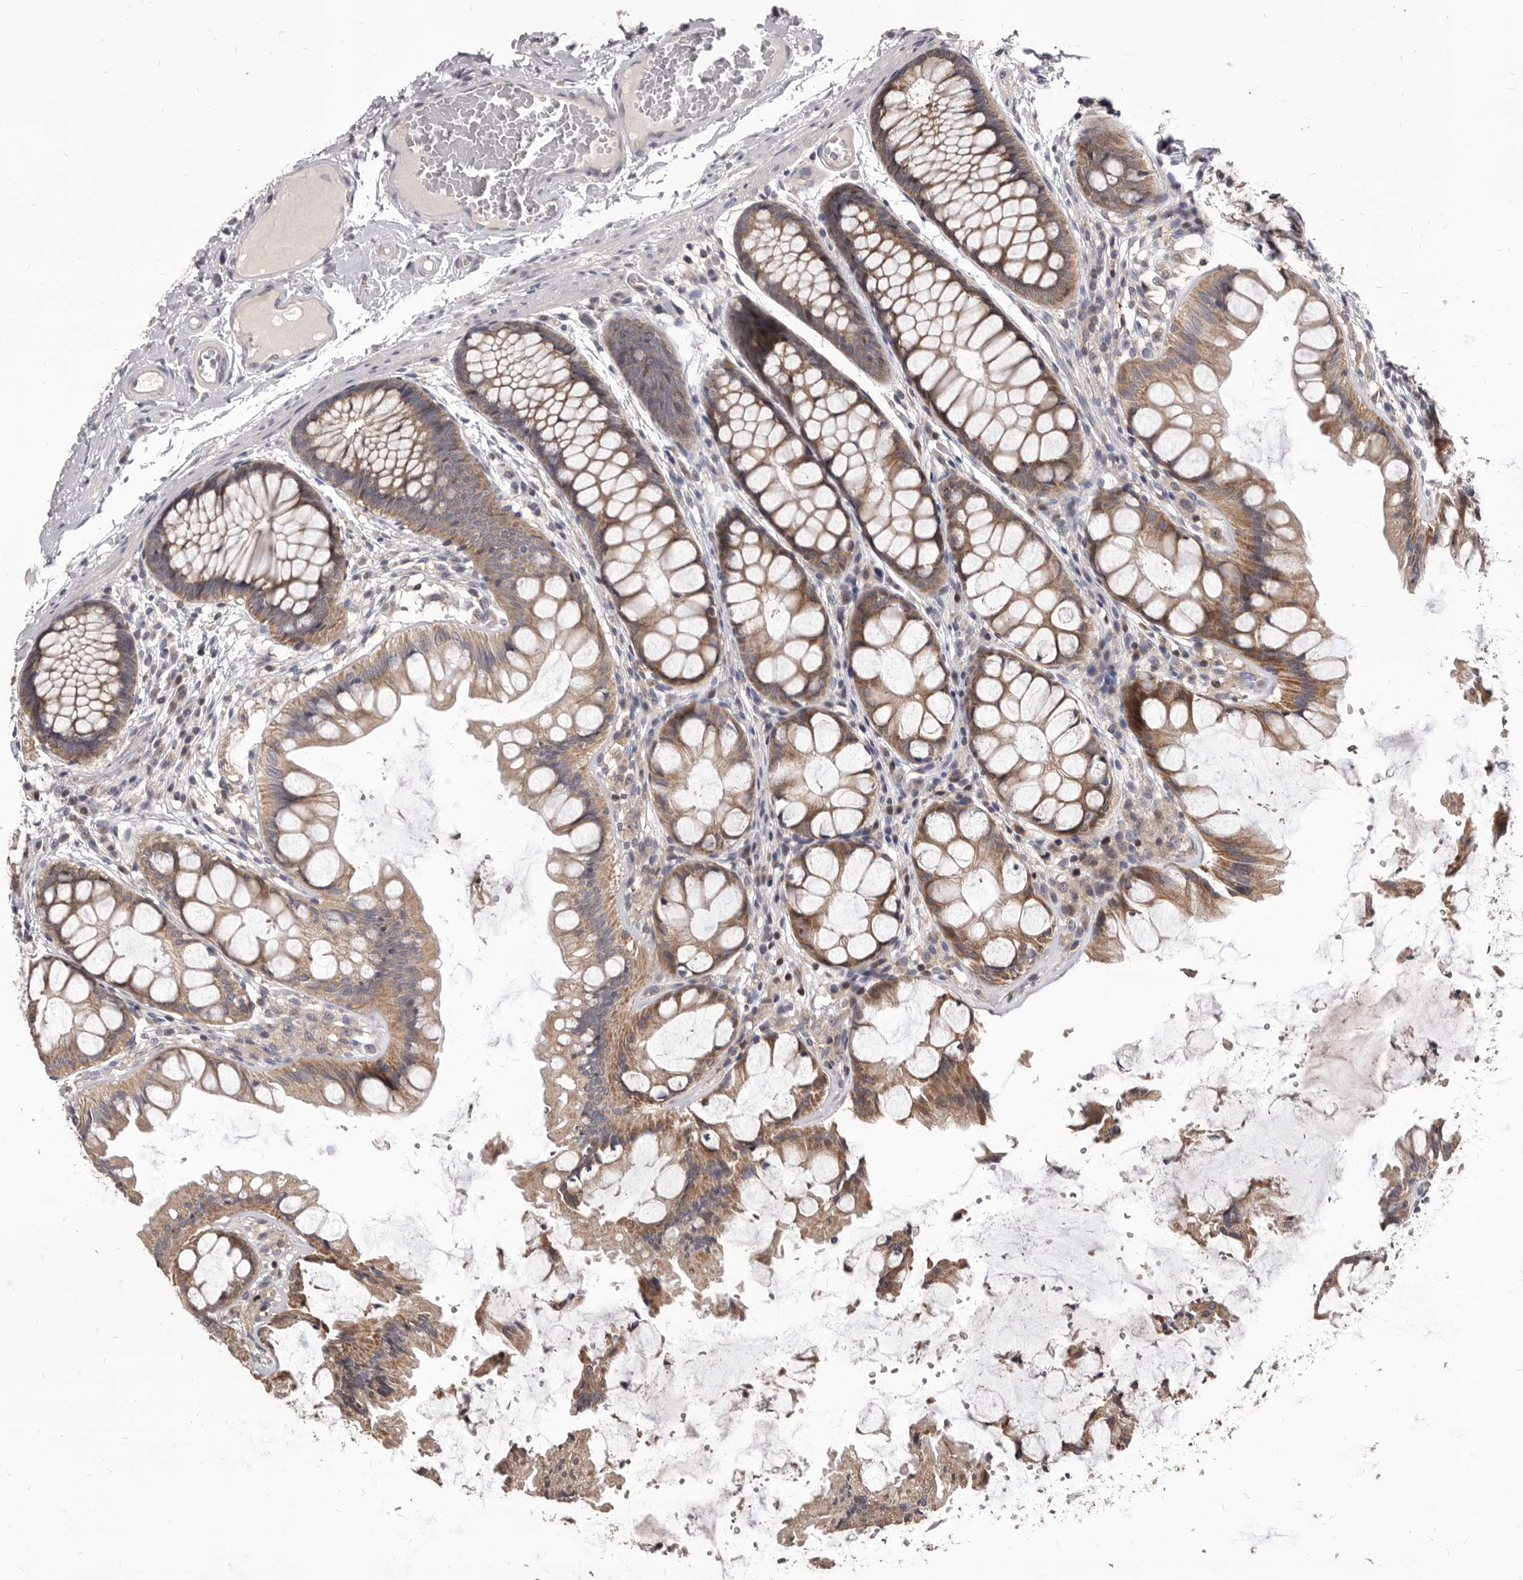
{"staining": {"intensity": "weak", "quantity": ">75%", "location": "cytoplasmic/membranous"}, "tissue": "colon", "cell_type": "Endothelial cells", "image_type": "normal", "snomed": [{"axis": "morphology", "description": "Normal tissue, NOS"}, {"axis": "topography", "description": "Colon"}], "caption": "Benign colon demonstrates weak cytoplasmic/membranous staining in approximately >75% of endothelial cells (brown staining indicates protein expression, while blue staining denotes nuclei)..", "gene": "MAP3K14", "patient": {"sex": "male", "age": 47}}